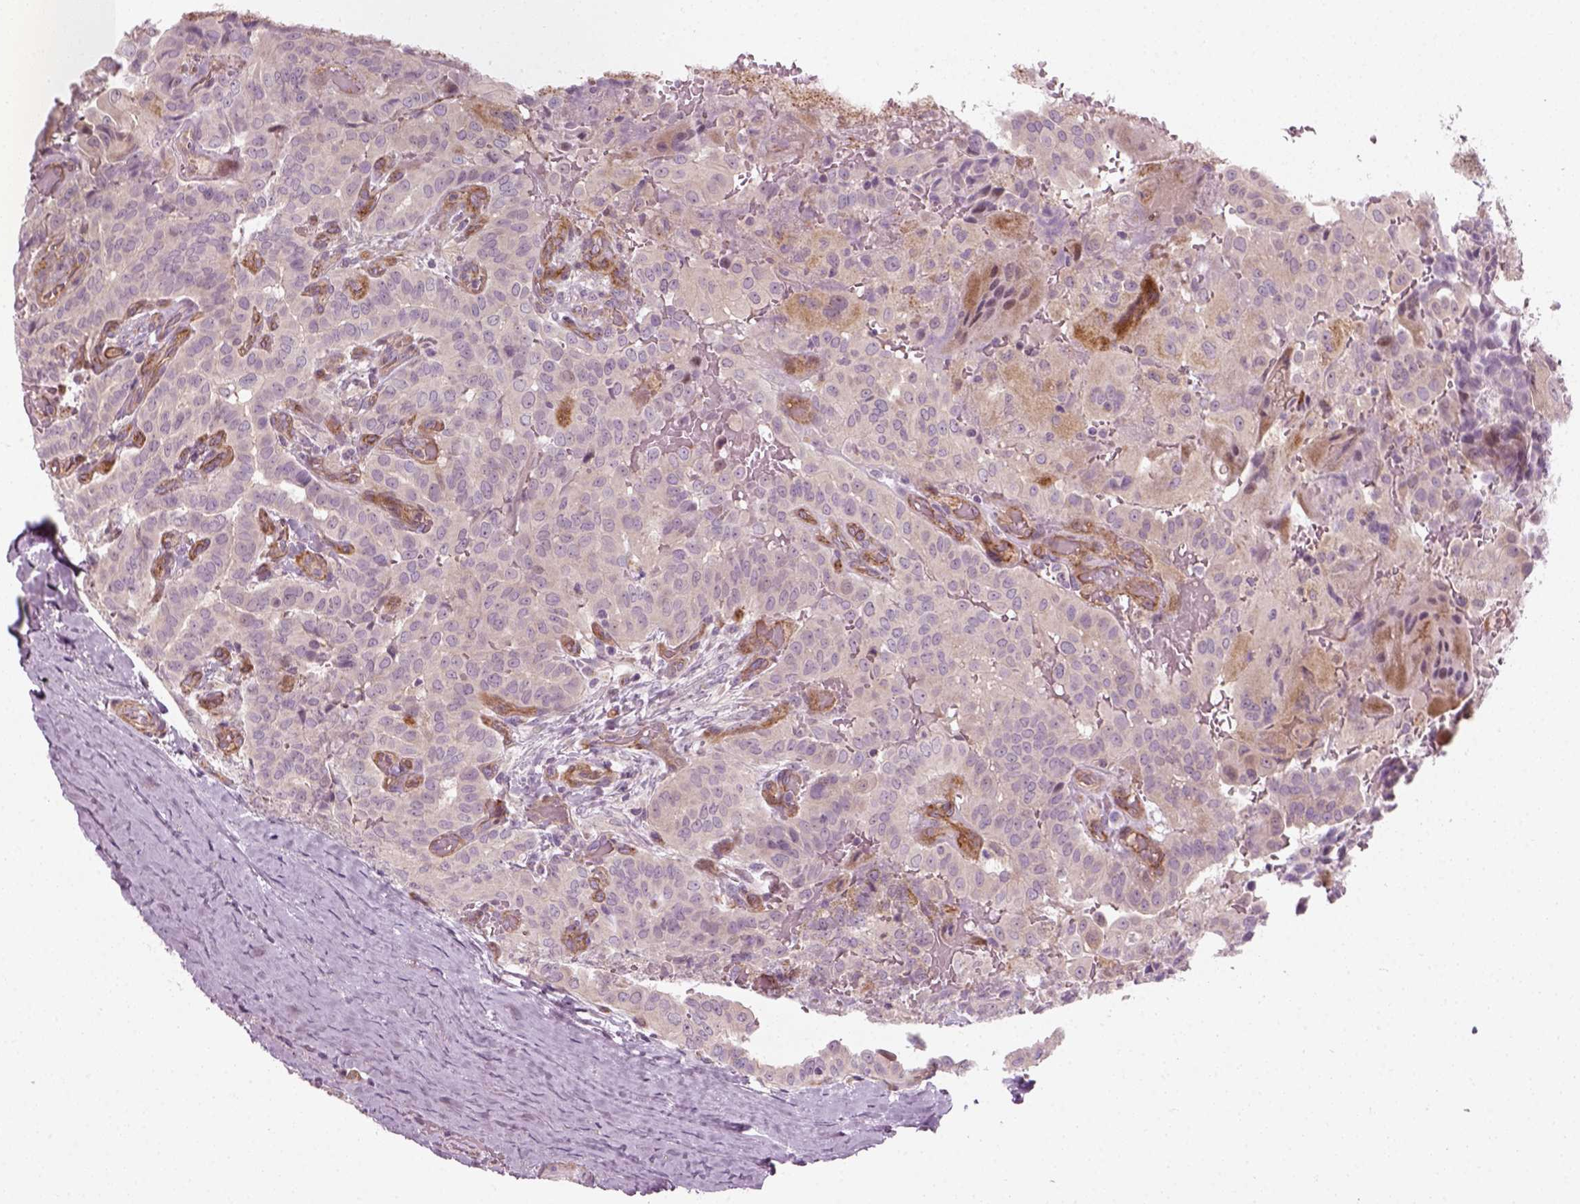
{"staining": {"intensity": "negative", "quantity": "none", "location": "none"}, "tissue": "thyroid cancer", "cell_type": "Tumor cells", "image_type": "cancer", "snomed": [{"axis": "morphology", "description": "Papillary adenocarcinoma, NOS"}, {"axis": "morphology", "description": "Papillary adenoma metastatic"}, {"axis": "topography", "description": "Thyroid gland"}], "caption": "Thyroid cancer was stained to show a protein in brown. There is no significant positivity in tumor cells. (Stains: DAB (3,3'-diaminobenzidine) IHC with hematoxylin counter stain, Microscopy: brightfield microscopy at high magnification).", "gene": "DNASE1L1", "patient": {"sex": "female", "age": 50}}